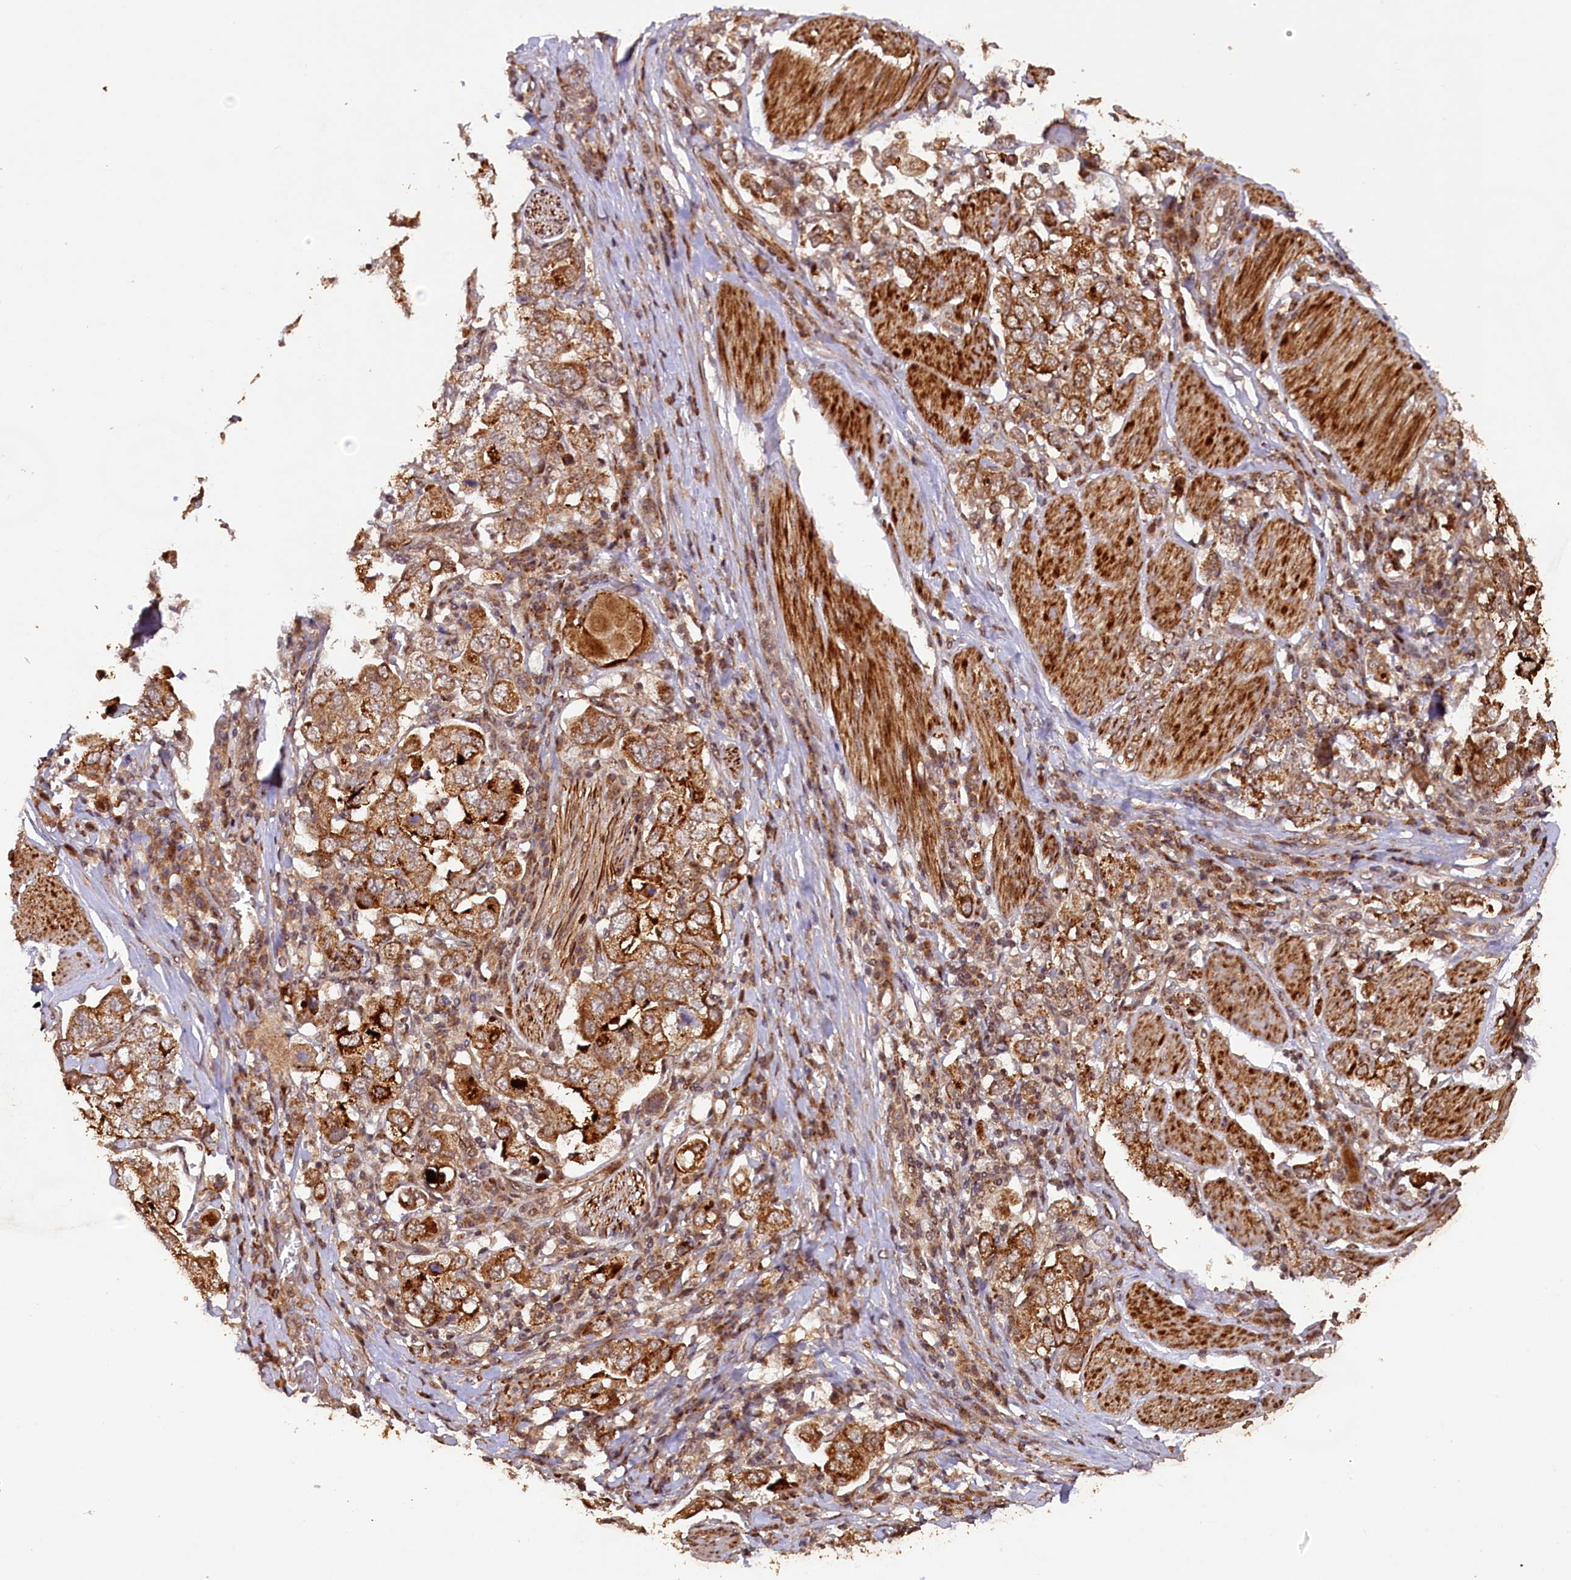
{"staining": {"intensity": "moderate", "quantity": ">75%", "location": "cytoplasmic/membranous"}, "tissue": "stomach cancer", "cell_type": "Tumor cells", "image_type": "cancer", "snomed": [{"axis": "morphology", "description": "Adenocarcinoma, NOS"}, {"axis": "topography", "description": "Stomach, upper"}], "caption": "Immunohistochemical staining of human stomach cancer (adenocarcinoma) demonstrates moderate cytoplasmic/membranous protein staining in approximately >75% of tumor cells.", "gene": "SHPRH", "patient": {"sex": "male", "age": 62}}